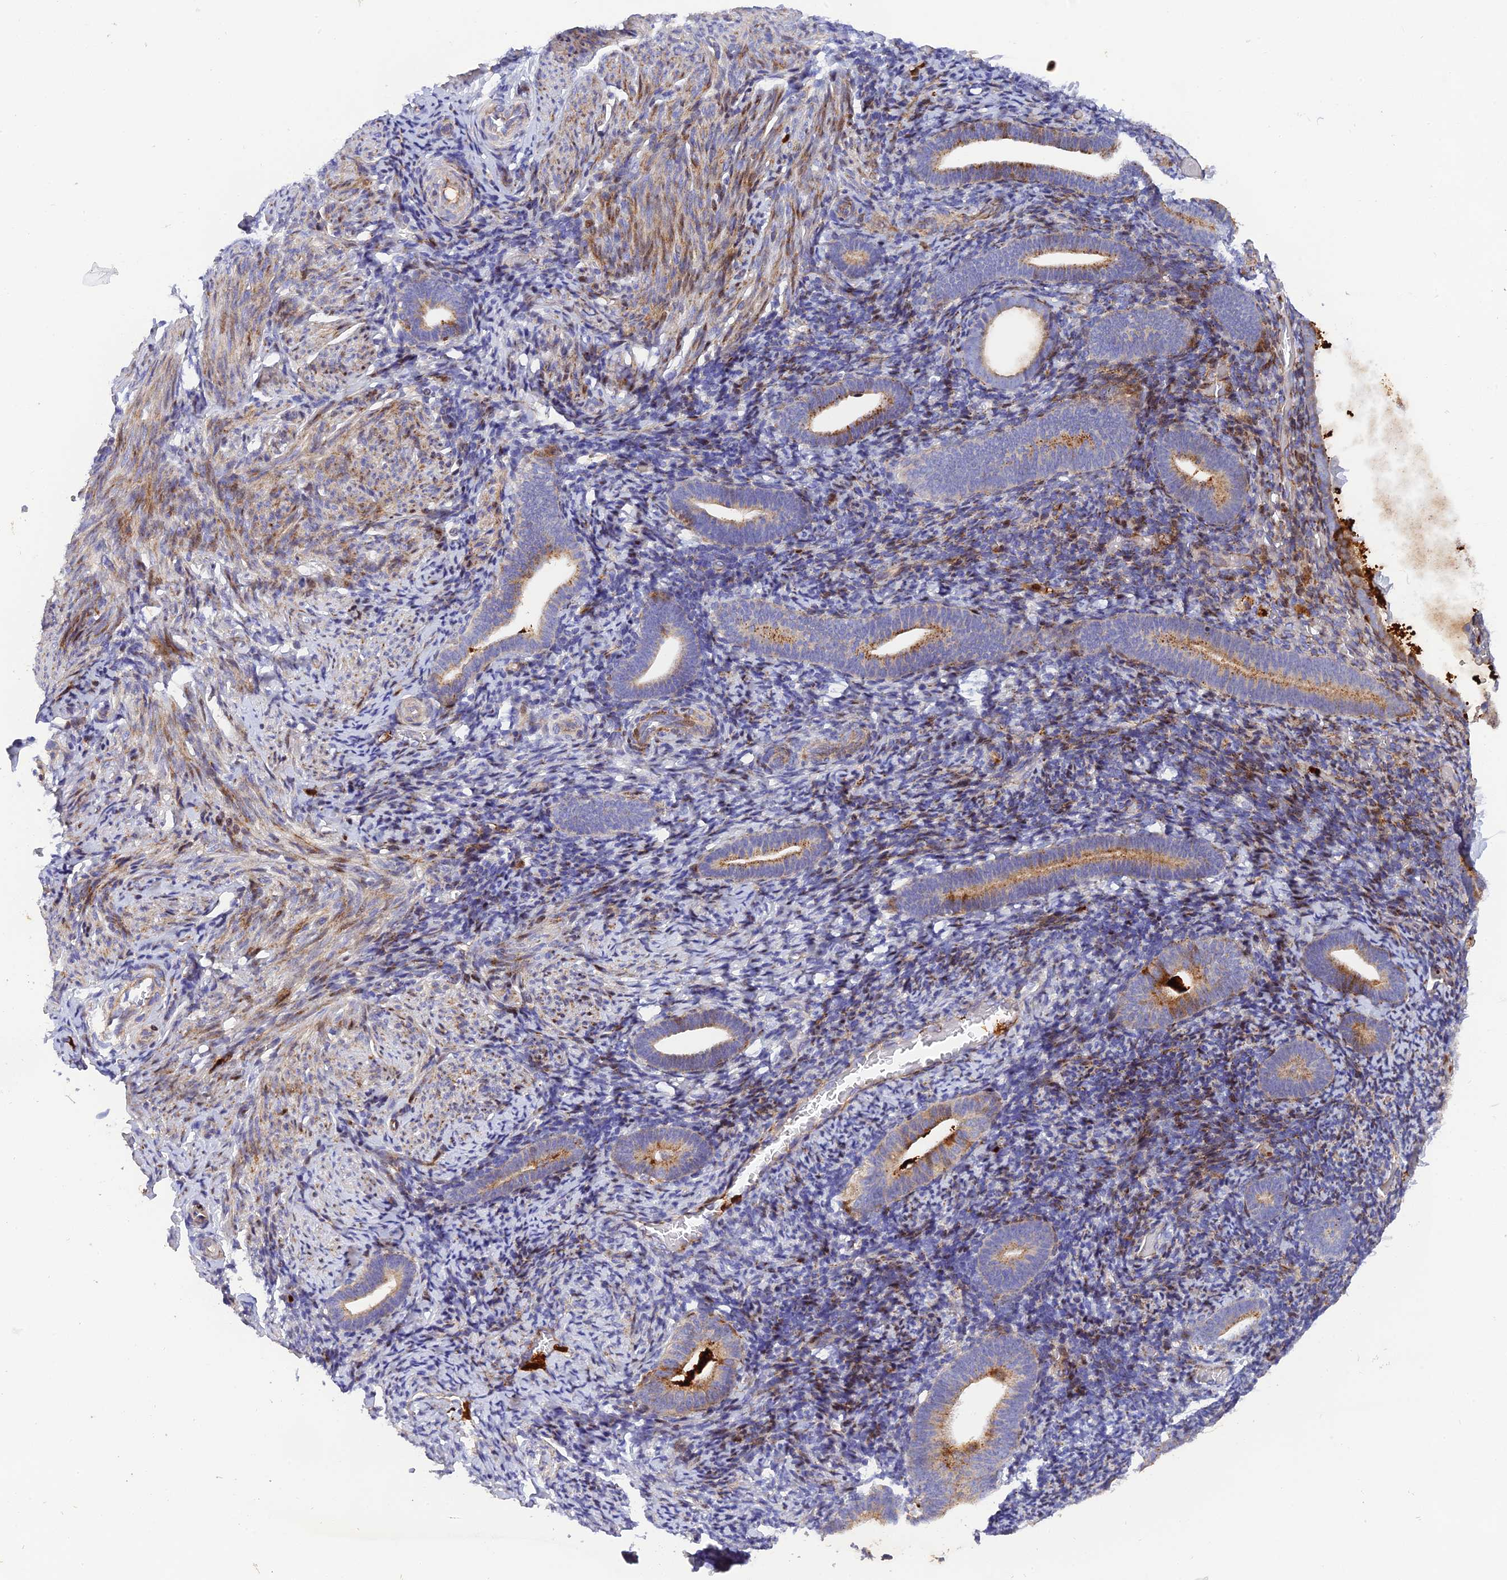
{"staining": {"intensity": "moderate", "quantity": "25%-75%", "location": "cytoplasmic/membranous"}, "tissue": "endometrium", "cell_type": "Cells in endometrial stroma", "image_type": "normal", "snomed": [{"axis": "morphology", "description": "Normal tissue, NOS"}, {"axis": "topography", "description": "Endometrium"}], "caption": "This is a micrograph of IHC staining of unremarkable endometrium, which shows moderate positivity in the cytoplasmic/membranous of cells in endometrial stroma.", "gene": "CPSF4L", "patient": {"sex": "female", "age": 51}}